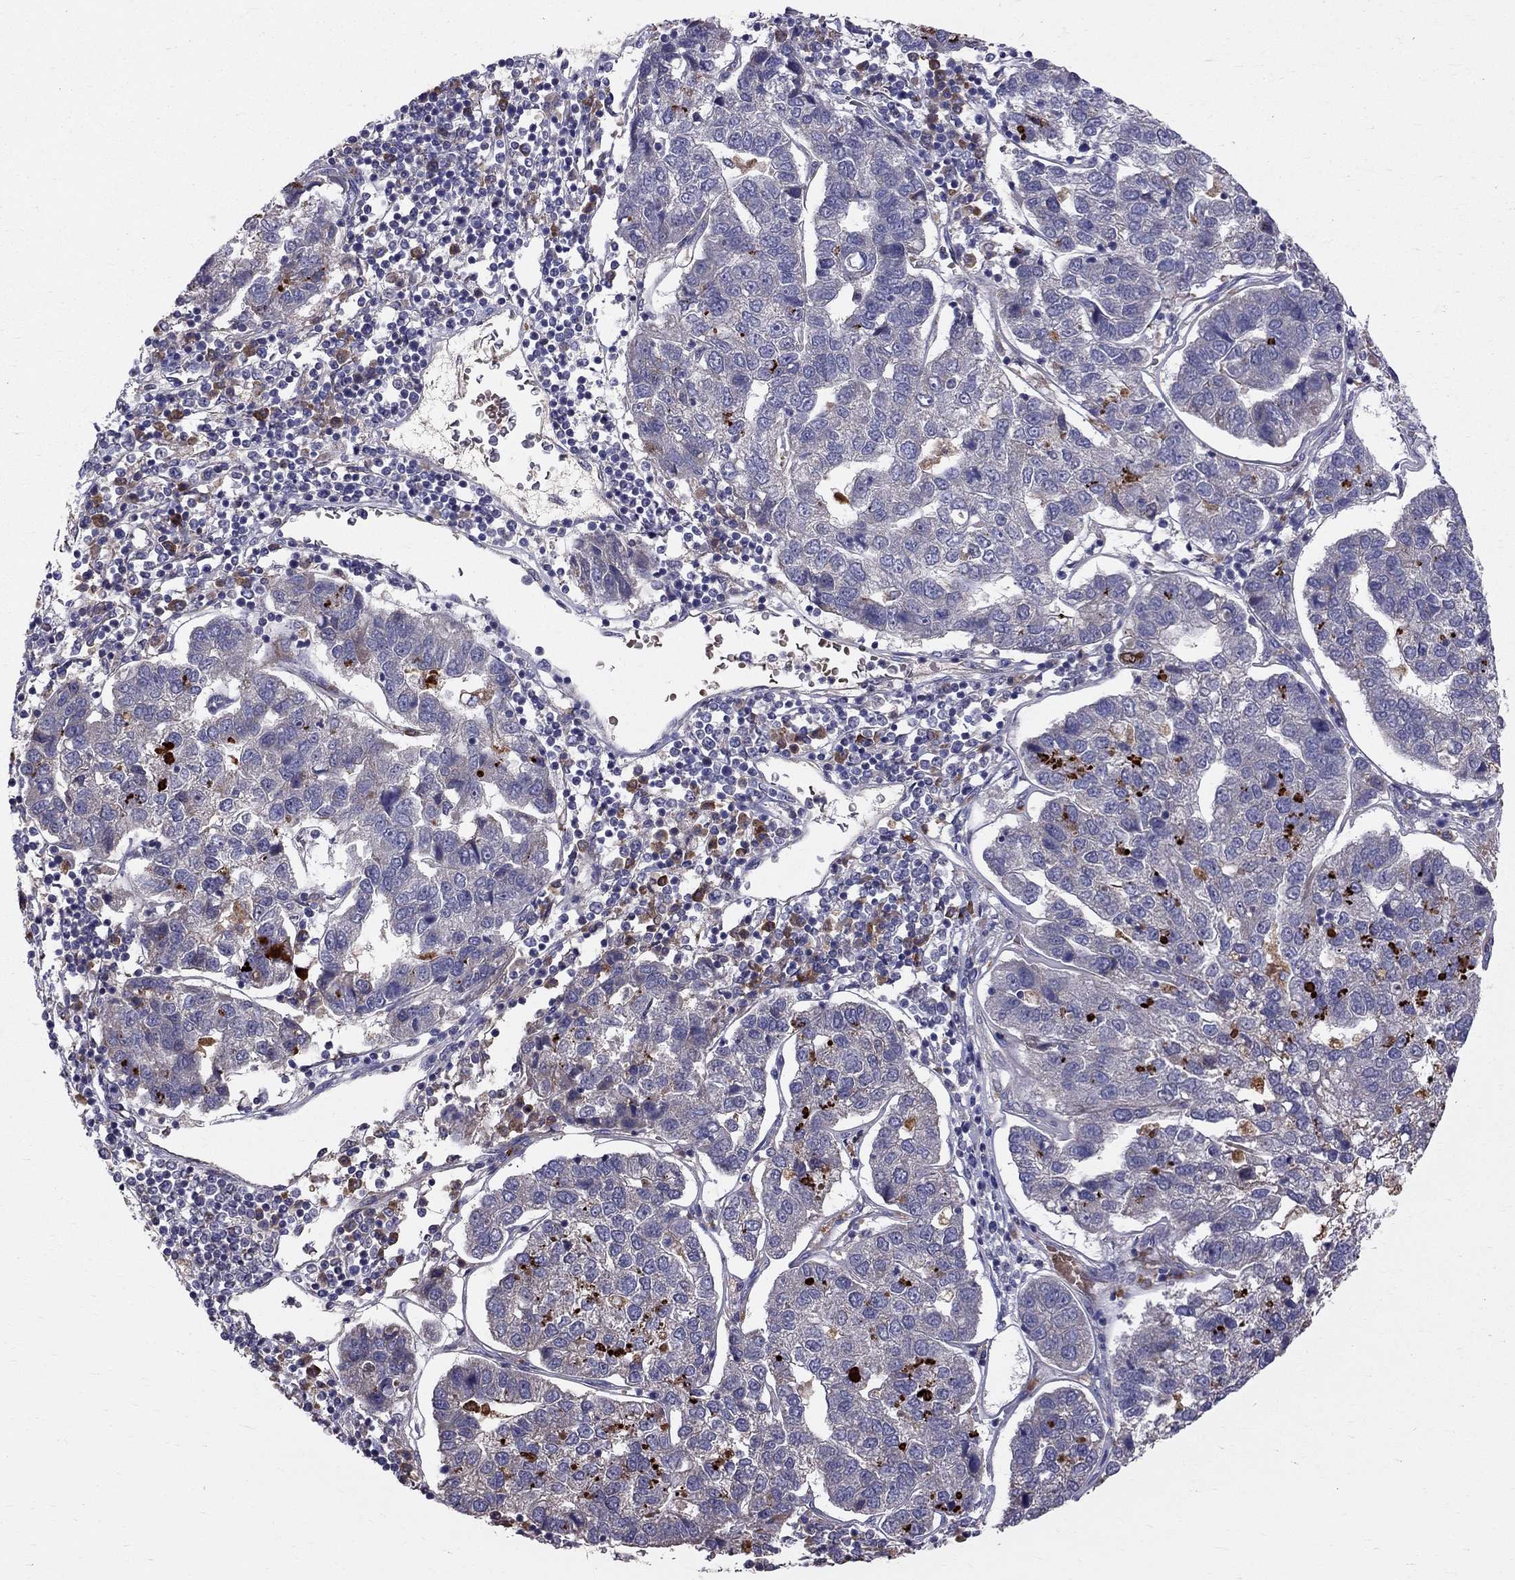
{"staining": {"intensity": "negative", "quantity": "none", "location": "none"}, "tissue": "pancreatic cancer", "cell_type": "Tumor cells", "image_type": "cancer", "snomed": [{"axis": "morphology", "description": "Adenocarcinoma, NOS"}, {"axis": "topography", "description": "Pancreas"}], "caption": "Adenocarcinoma (pancreatic) stained for a protein using immunohistochemistry (IHC) shows no staining tumor cells.", "gene": "PIK3CG", "patient": {"sex": "female", "age": 61}}